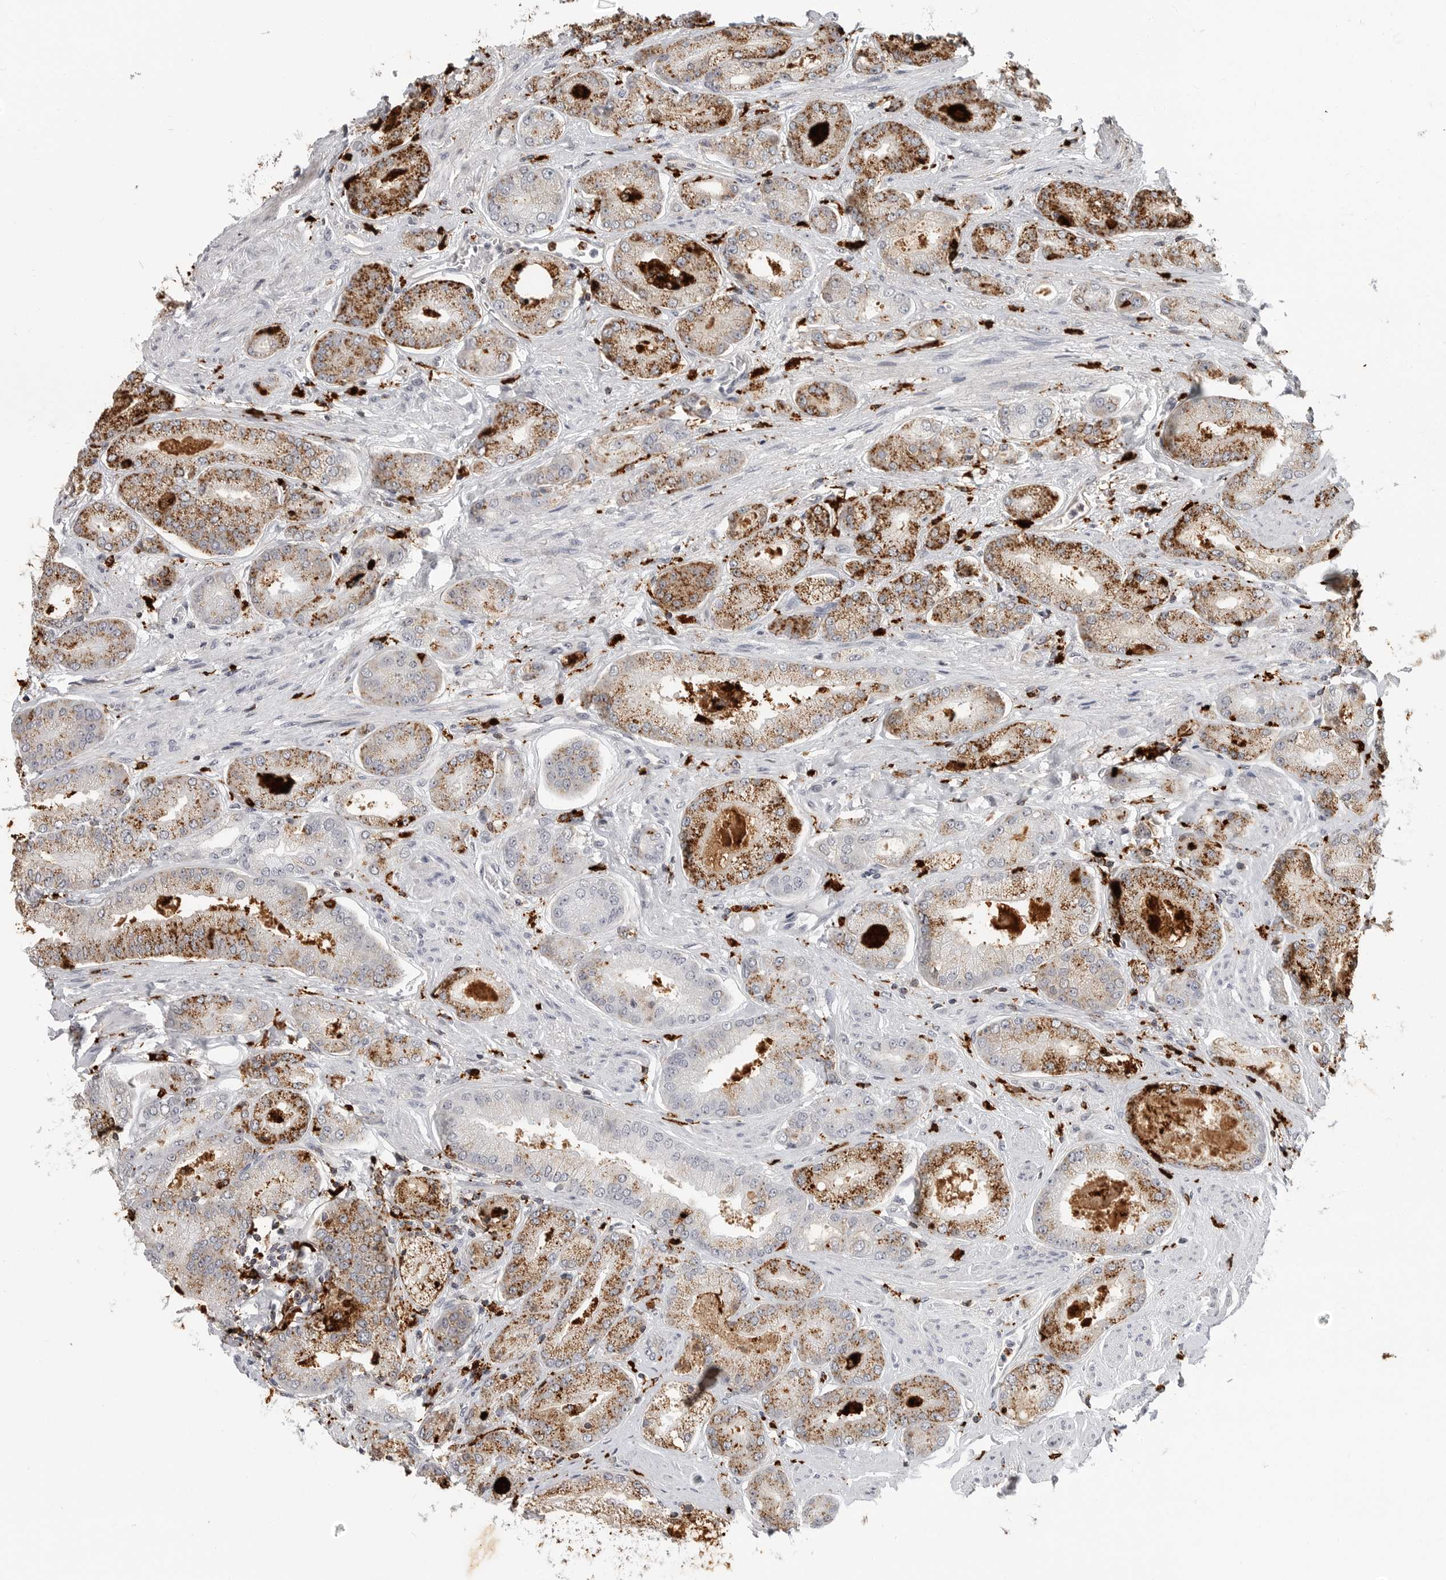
{"staining": {"intensity": "strong", "quantity": "25%-75%", "location": "cytoplasmic/membranous"}, "tissue": "prostate cancer", "cell_type": "Tumor cells", "image_type": "cancer", "snomed": [{"axis": "morphology", "description": "Adenocarcinoma, High grade"}, {"axis": "topography", "description": "Prostate"}], "caption": "A high amount of strong cytoplasmic/membranous expression is identified in approximately 25%-75% of tumor cells in prostate cancer (adenocarcinoma (high-grade)) tissue. Nuclei are stained in blue.", "gene": "IFI30", "patient": {"sex": "male", "age": 58}}